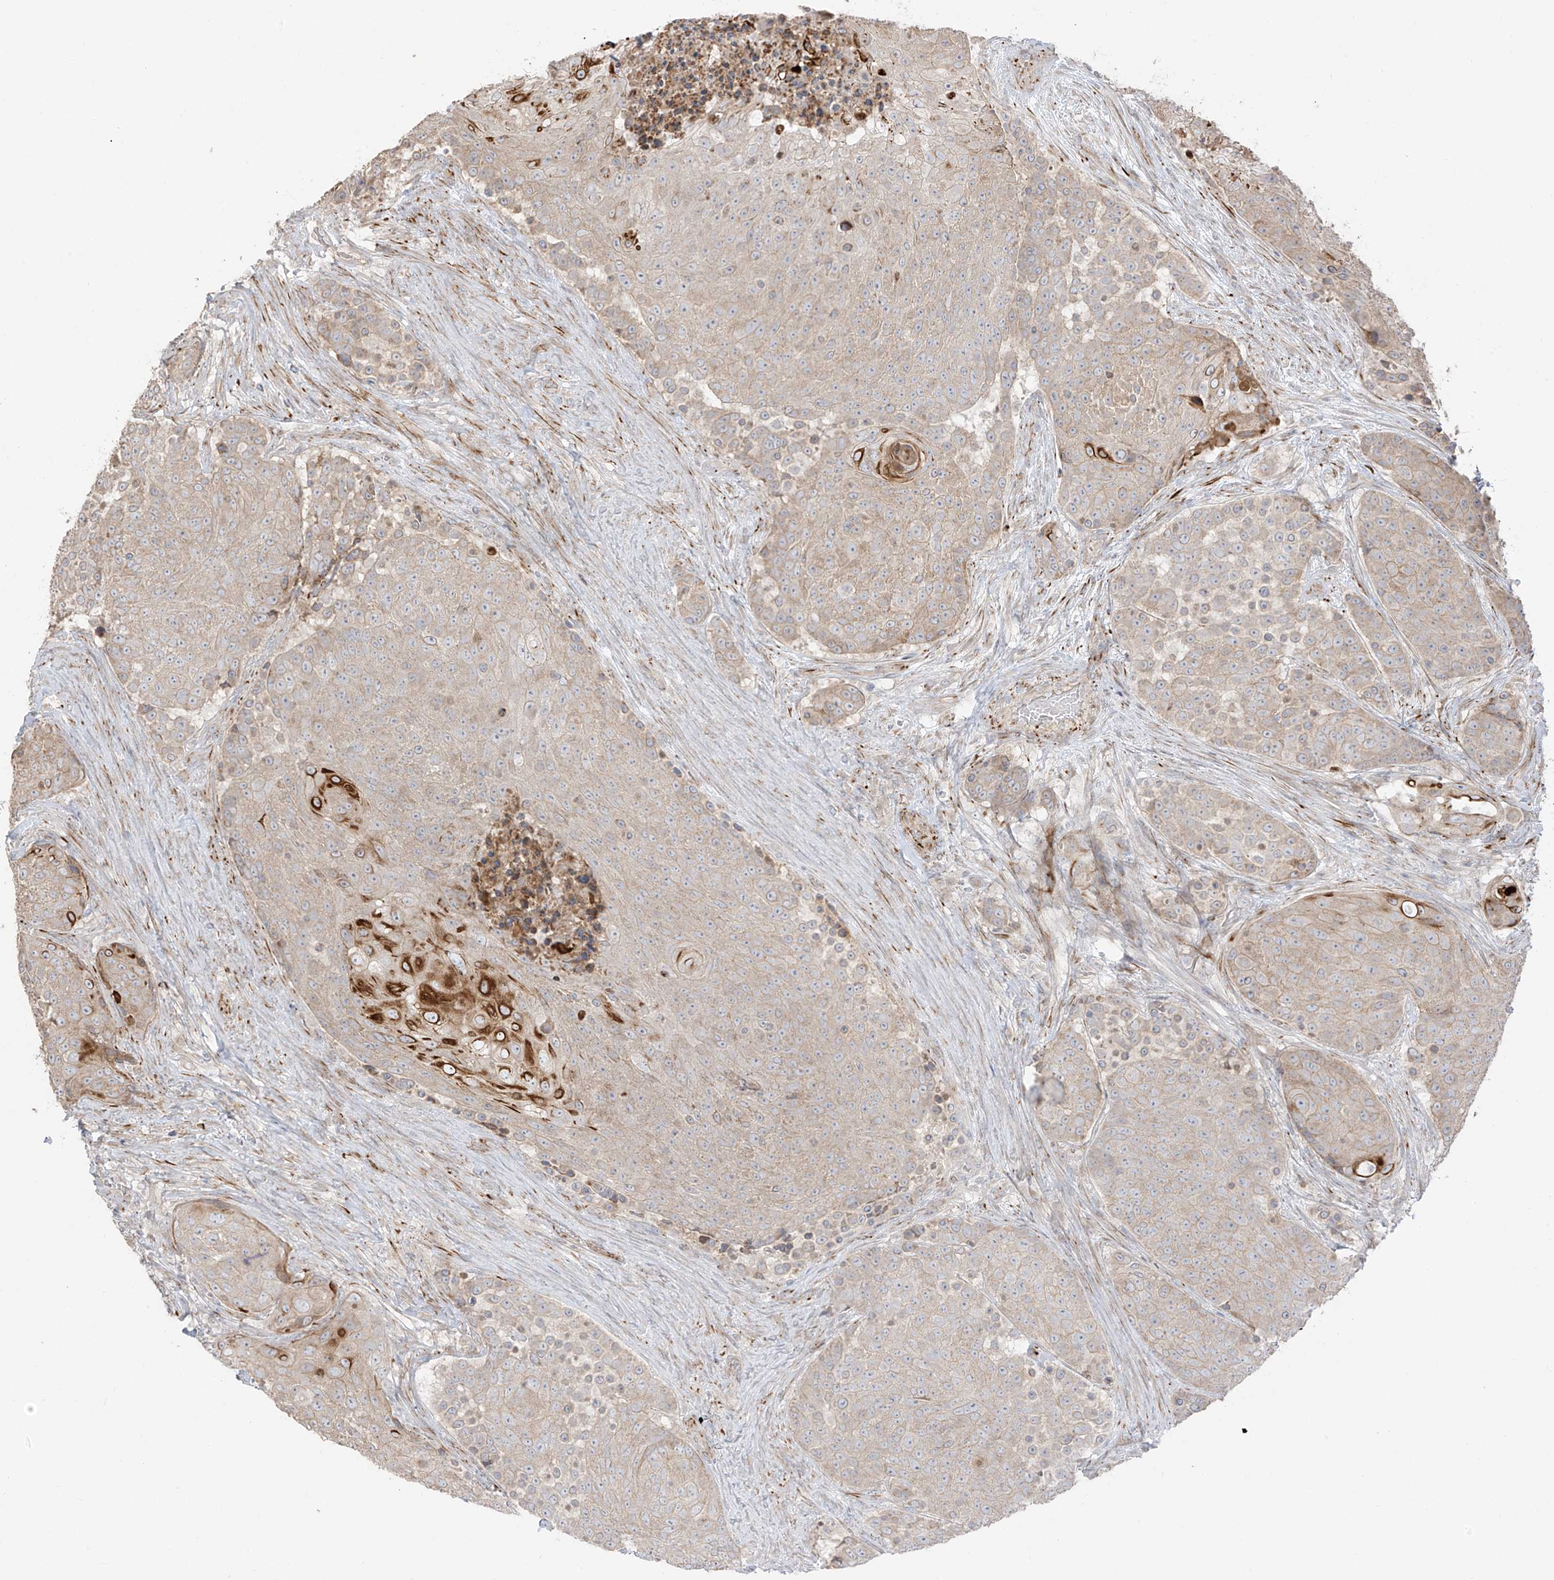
{"staining": {"intensity": "moderate", "quantity": "<25%", "location": "cytoplasmic/membranous"}, "tissue": "urothelial cancer", "cell_type": "Tumor cells", "image_type": "cancer", "snomed": [{"axis": "morphology", "description": "Urothelial carcinoma, High grade"}, {"axis": "topography", "description": "Urinary bladder"}], "caption": "Tumor cells show low levels of moderate cytoplasmic/membranous staining in about <25% of cells in human urothelial carcinoma (high-grade). The protein of interest is stained brown, and the nuclei are stained in blue (DAB (3,3'-diaminobenzidine) IHC with brightfield microscopy, high magnification).", "gene": "DCDC2", "patient": {"sex": "female", "age": 63}}